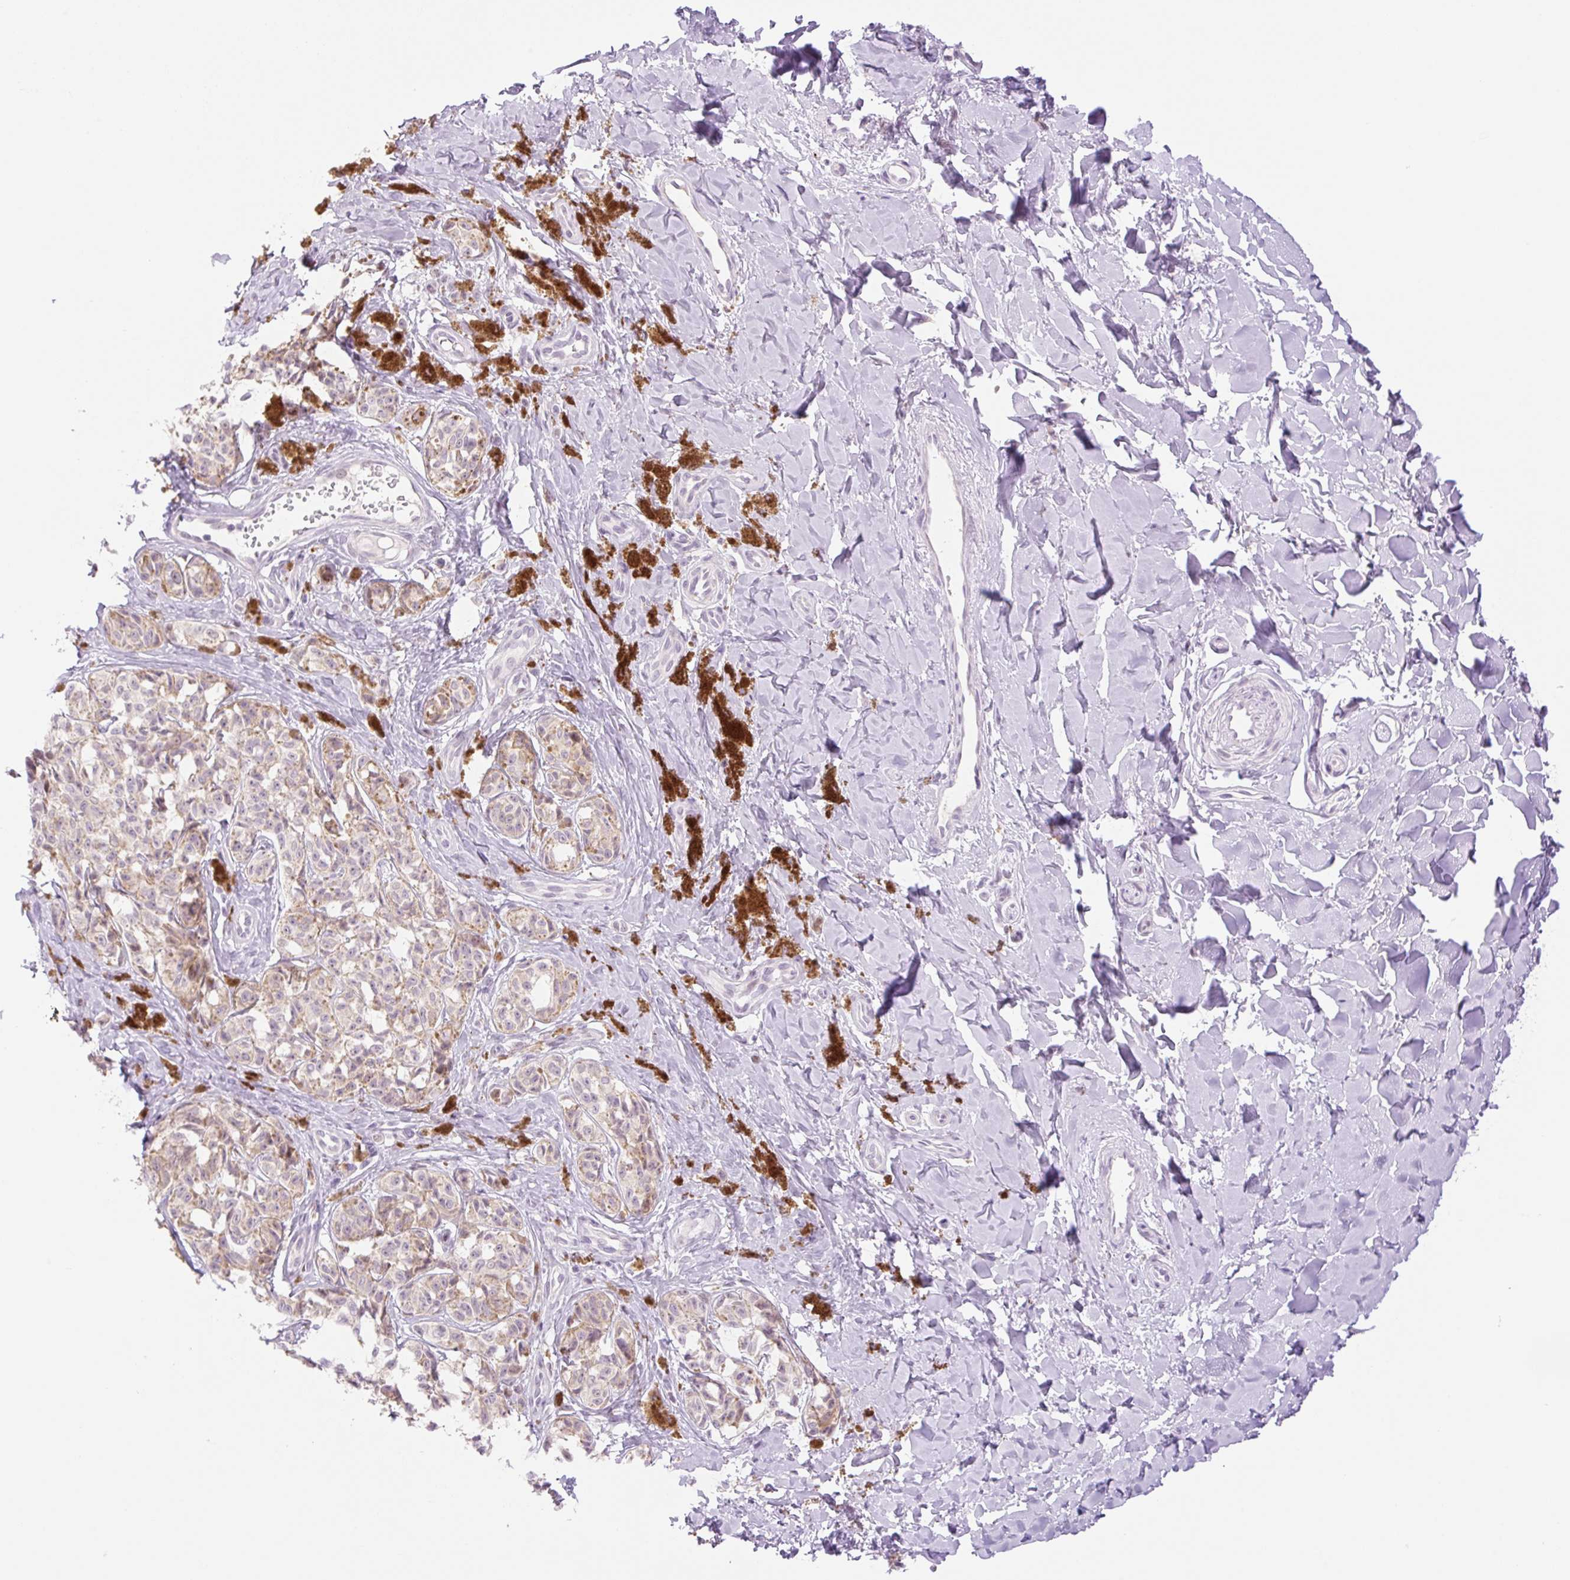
{"staining": {"intensity": "negative", "quantity": "none", "location": "none"}, "tissue": "melanoma", "cell_type": "Tumor cells", "image_type": "cancer", "snomed": [{"axis": "morphology", "description": "Malignant melanoma, NOS"}, {"axis": "topography", "description": "Skin"}], "caption": "Malignant melanoma stained for a protein using immunohistochemistry reveals no staining tumor cells.", "gene": "SPRYD4", "patient": {"sex": "female", "age": 65}}